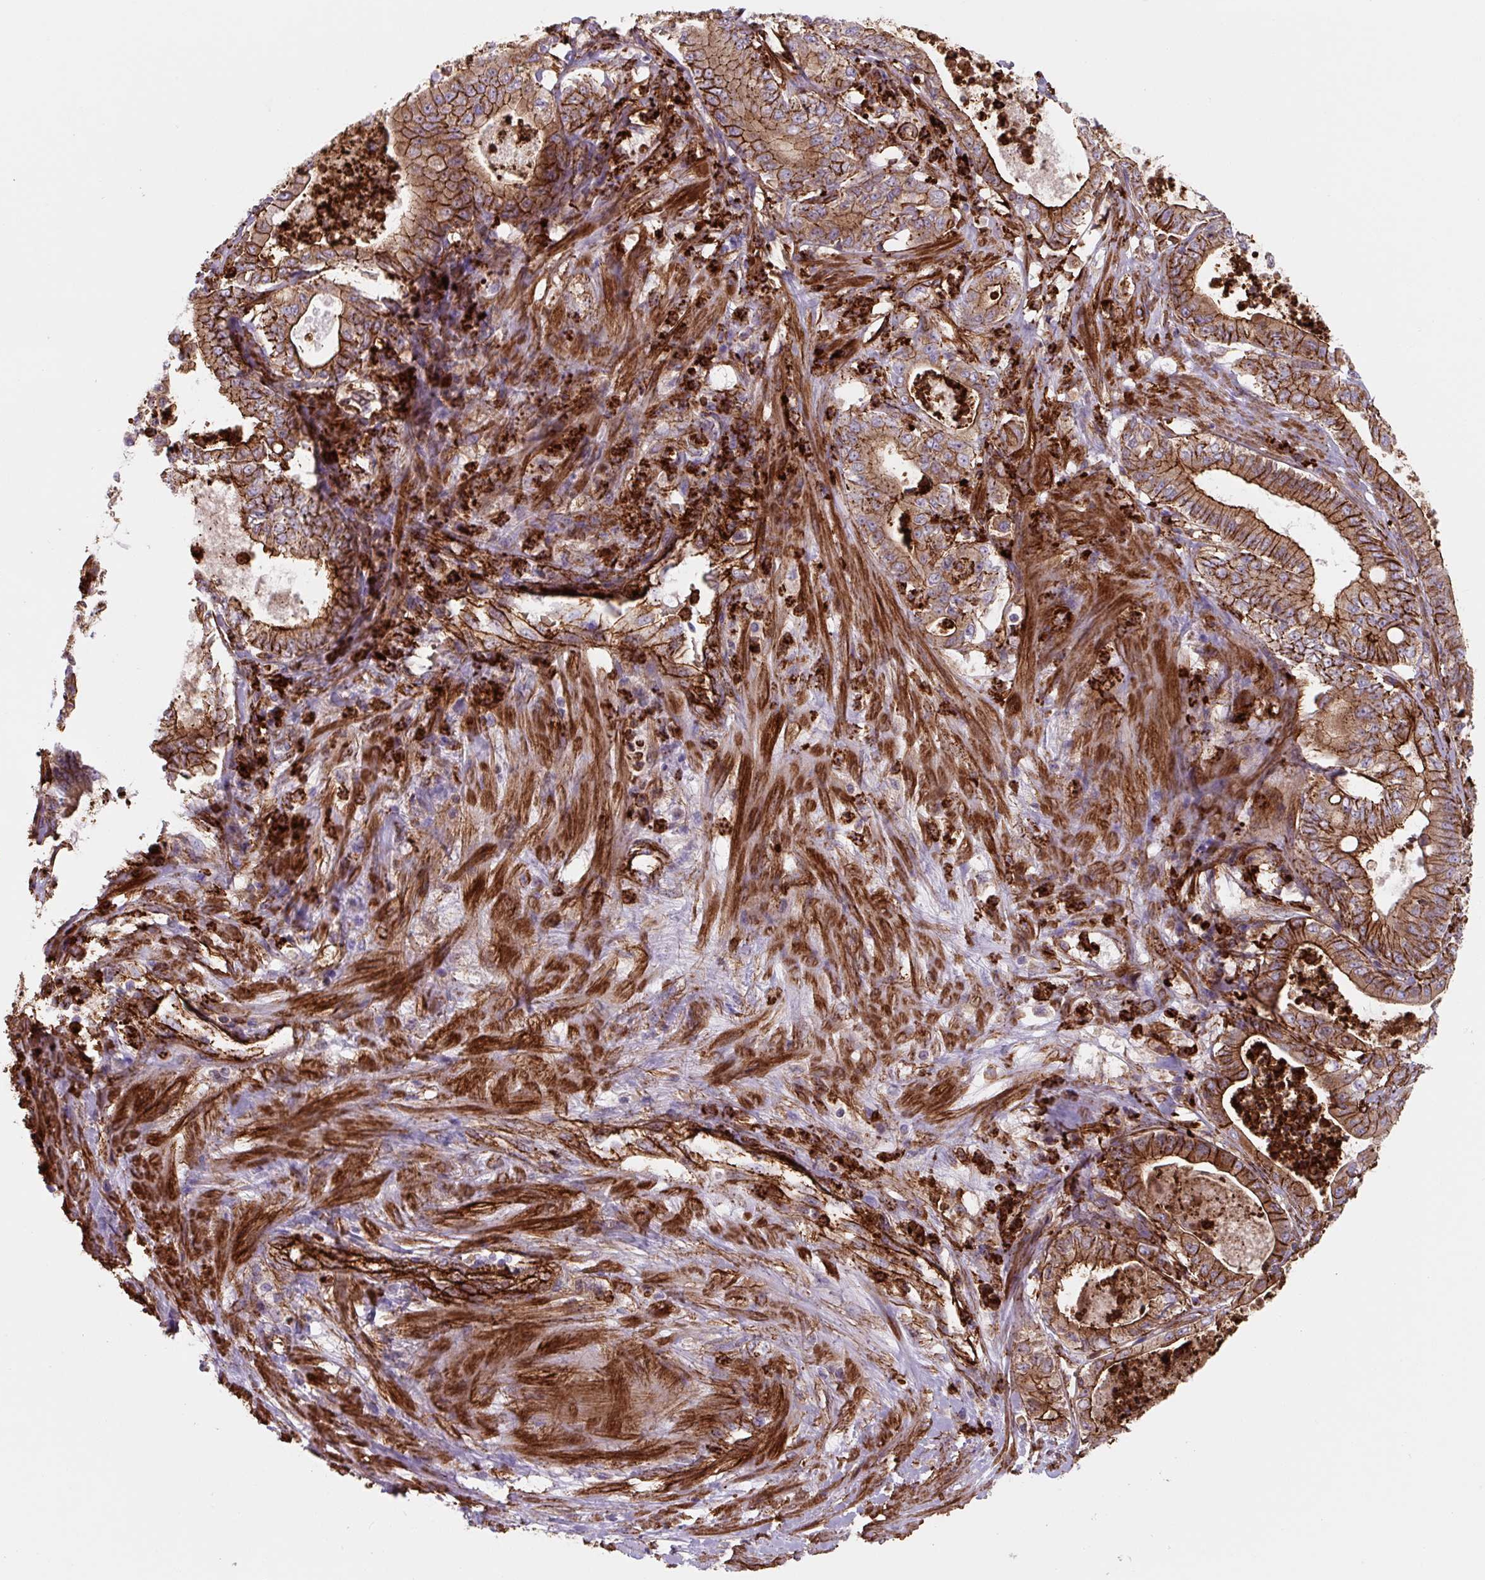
{"staining": {"intensity": "moderate", "quantity": ">75%", "location": "cytoplasmic/membranous"}, "tissue": "pancreatic cancer", "cell_type": "Tumor cells", "image_type": "cancer", "snomed": [{"axis": "morphology", "description": "Adenocarcinoma, NOS"}, {"axis": "topography", "description": "Pancreas"}], "caption": "Human pancreatic cancer stained with a brown dye displays moderate cytoplasmic/membranous positive positivity in about >75% of tumor cells.", "gene": "DHFR2", "patient": {"sex": "male", "age": 71}}